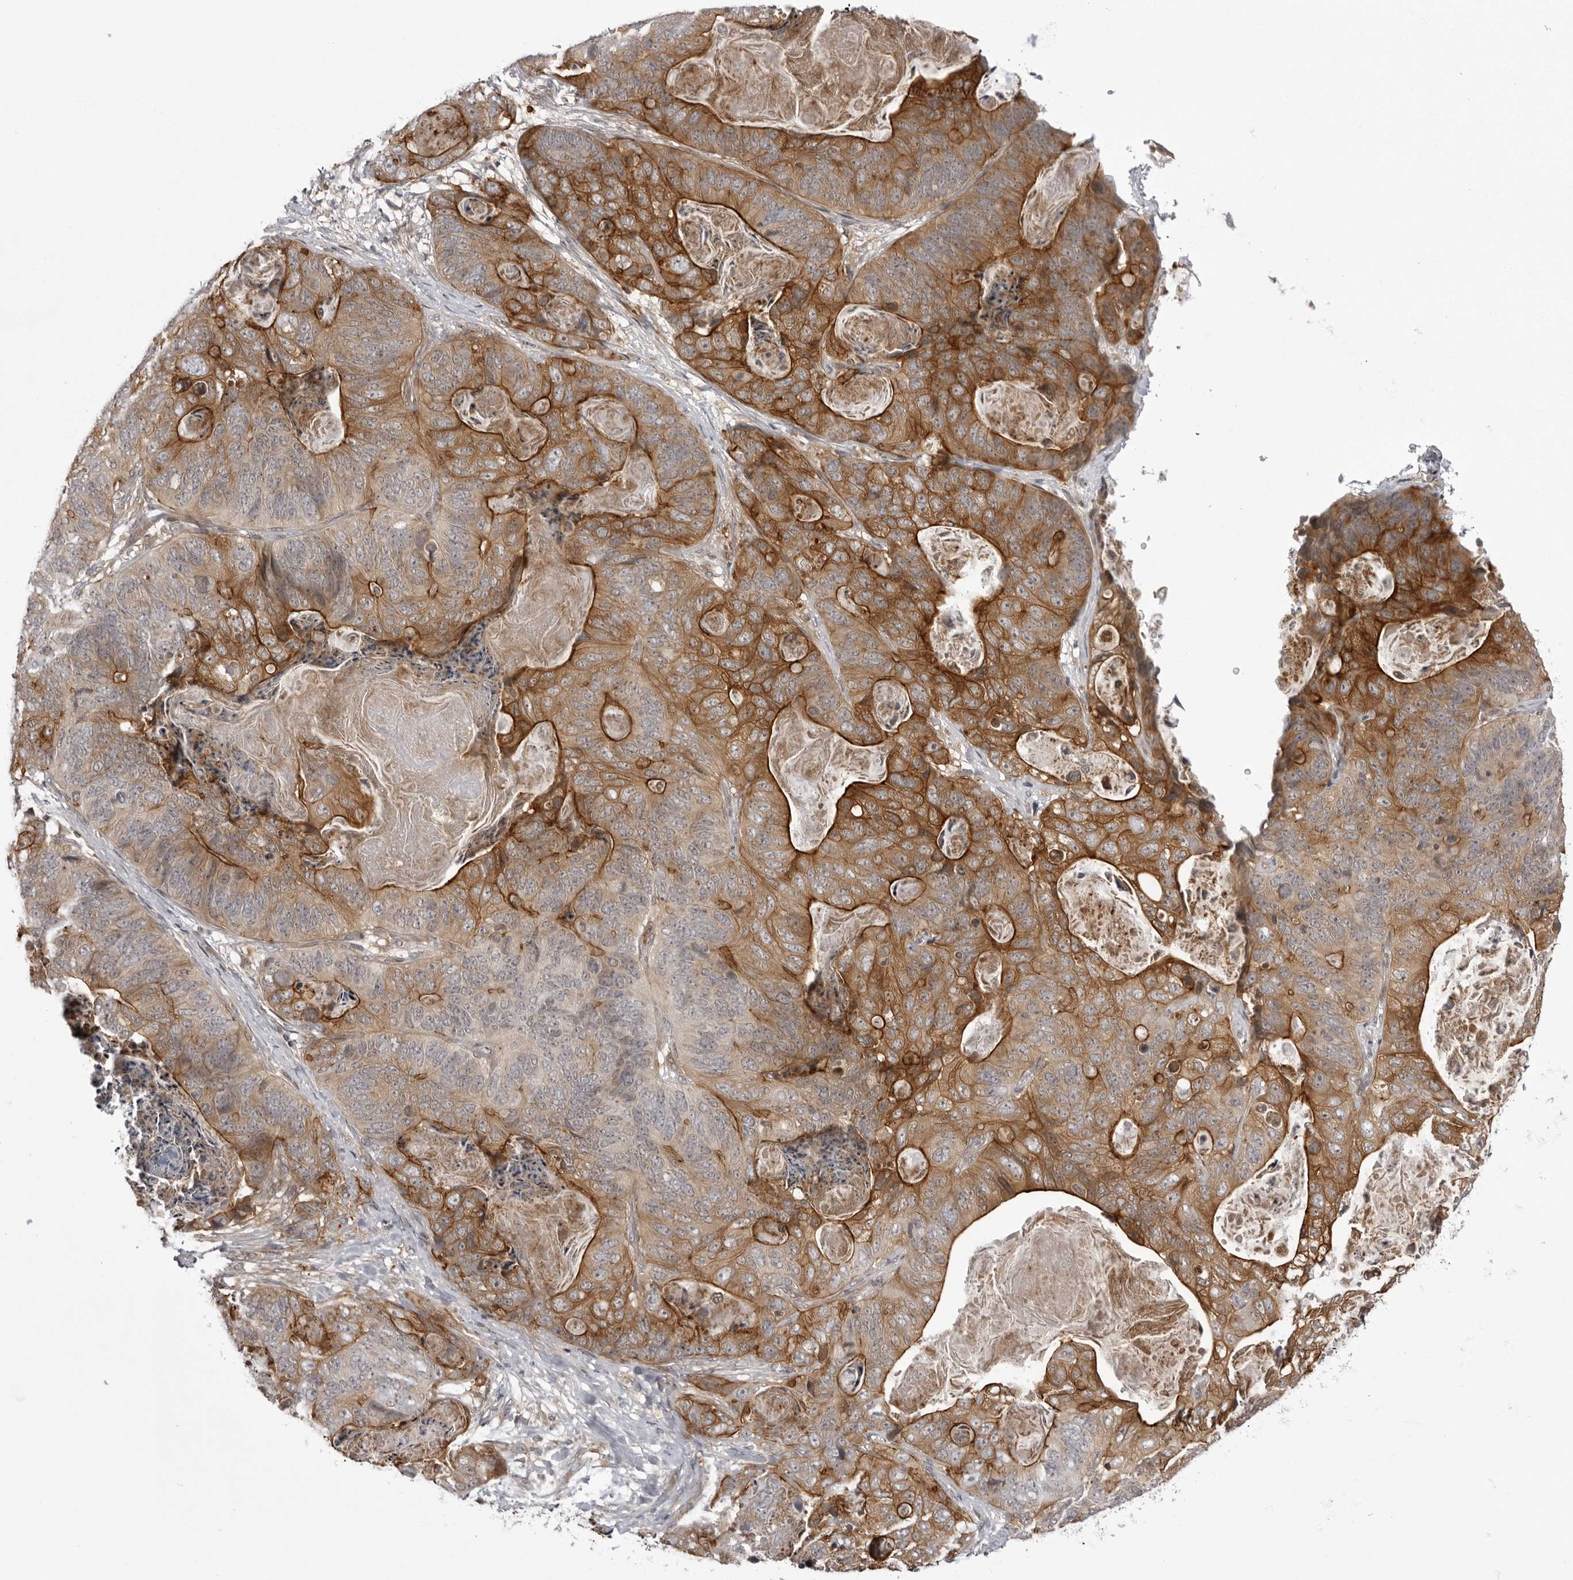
{"staining": {"intensity": "strong", "quantity": "25%-75%", "location": "cytoplasmic/membranous"}, "tissue": "stomach cancer", "cell_type": "Tumor cells", "image_type": "cancer", "snomed": [{"axis": "morphology", "description": "Normal tissue, NOS"}, {"axis": "morphology", "description": "Adenocarcinoma, NOS"}, {"axis": "topography", "description": "Stomach"}], "caption": "Strong cytoplasmic/membranous expression is appreciated in approximately 25%-75% of tumor cells in adenocarcinoma (stomach).", "gene": "USP43", "patient": {"sex": "female", "age": 89}}